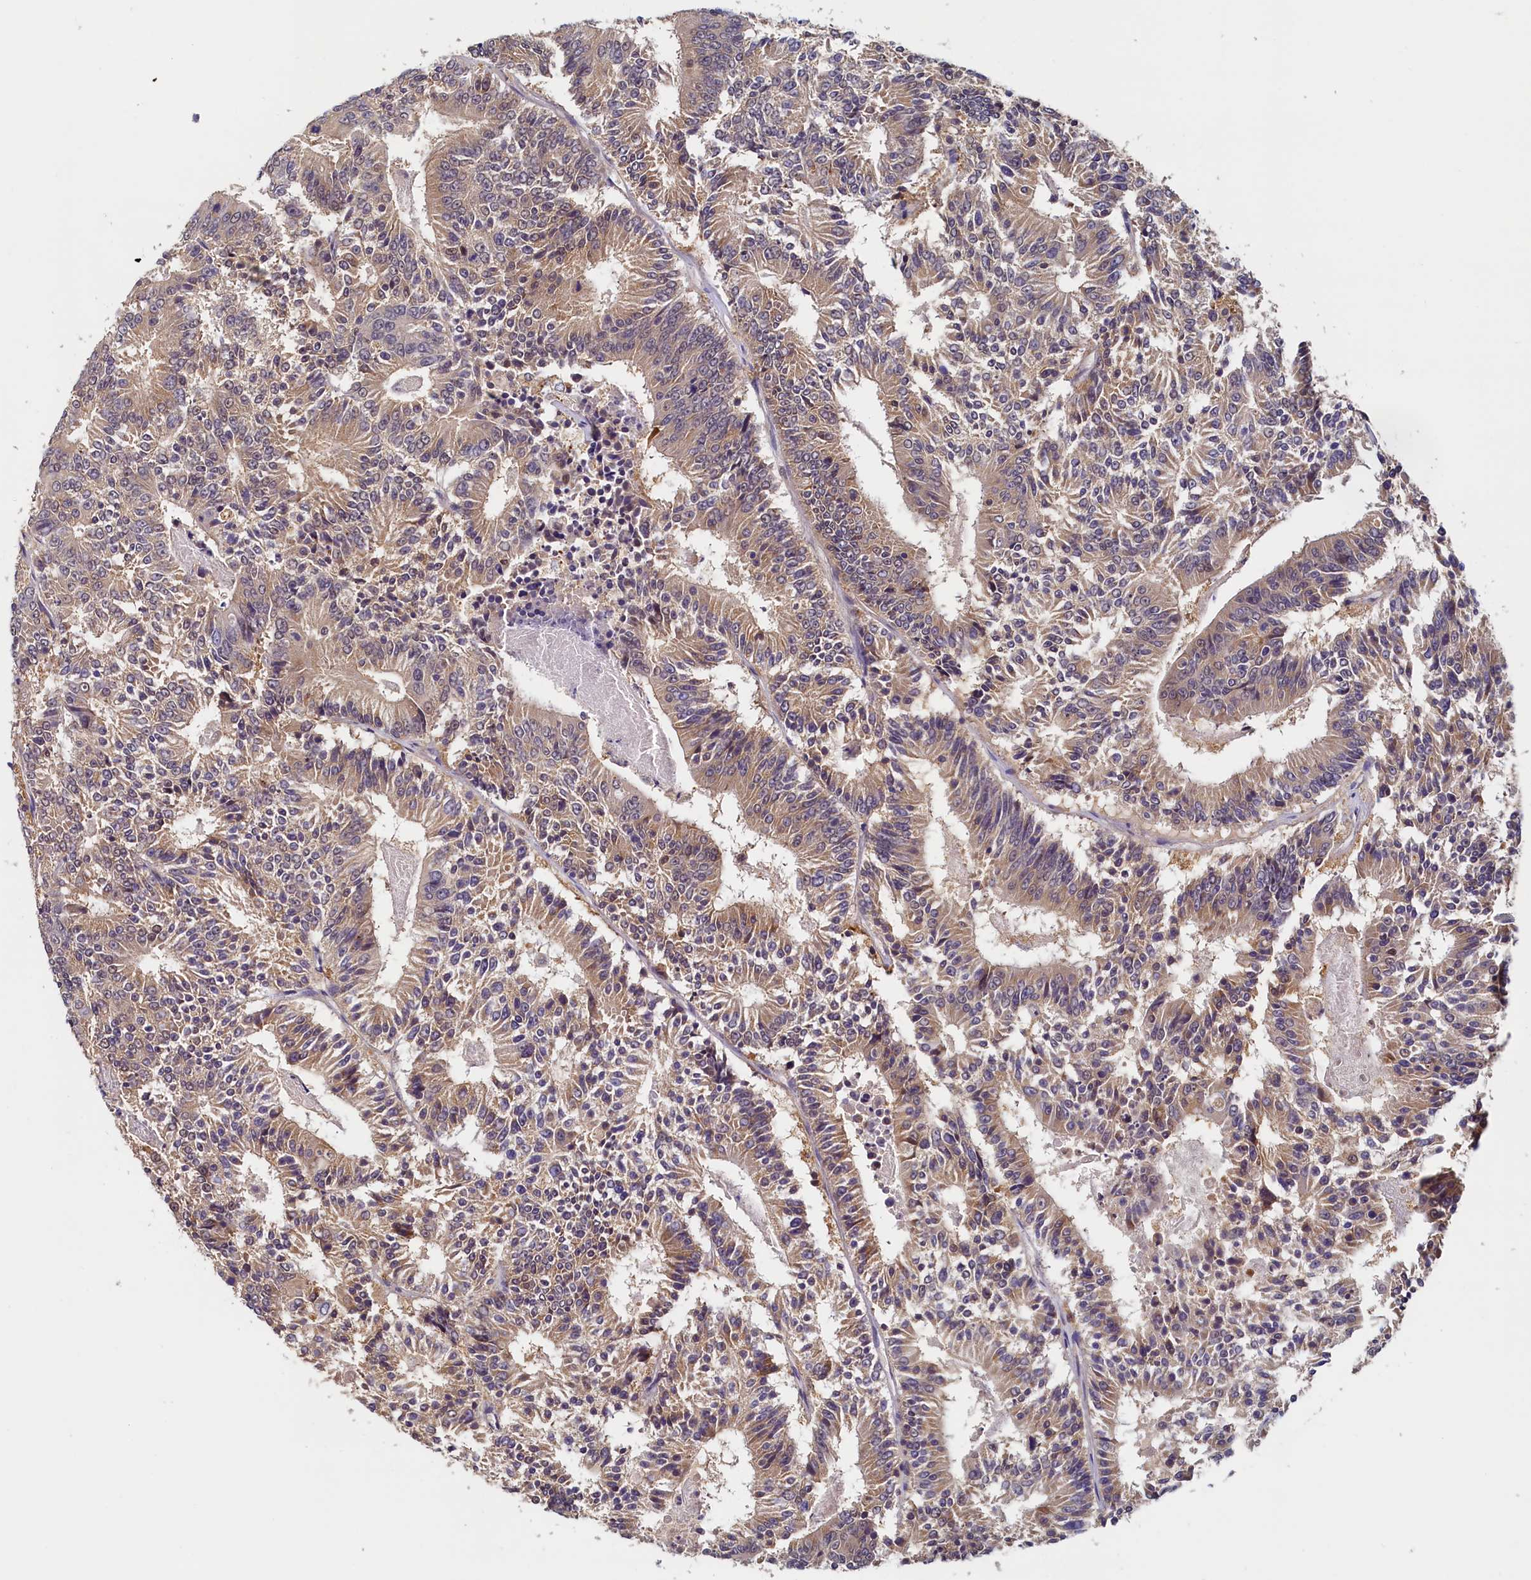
{"staining": {"intensity": "moderate", "quantity": ">75%", "location": "cytoplasmic/membranous"}, "tissue": "colorectal cancer", "cell_type": "Tumor cells", "image_type": "cancer", "snomed": [{"axis": "morphology", "description": "Adenocarcinoma, NOS"}, {"axis": "topography", "description": "Colon"}], "caption": "Moderate cytoplasmic/membranous positivity for a protein is appreciated in about >75% of tumor cells of colorectal cancer using immunohistochemistry (IHC).", "gene": "PAAF1", "patient": {"sex": "male", "age": 83}}